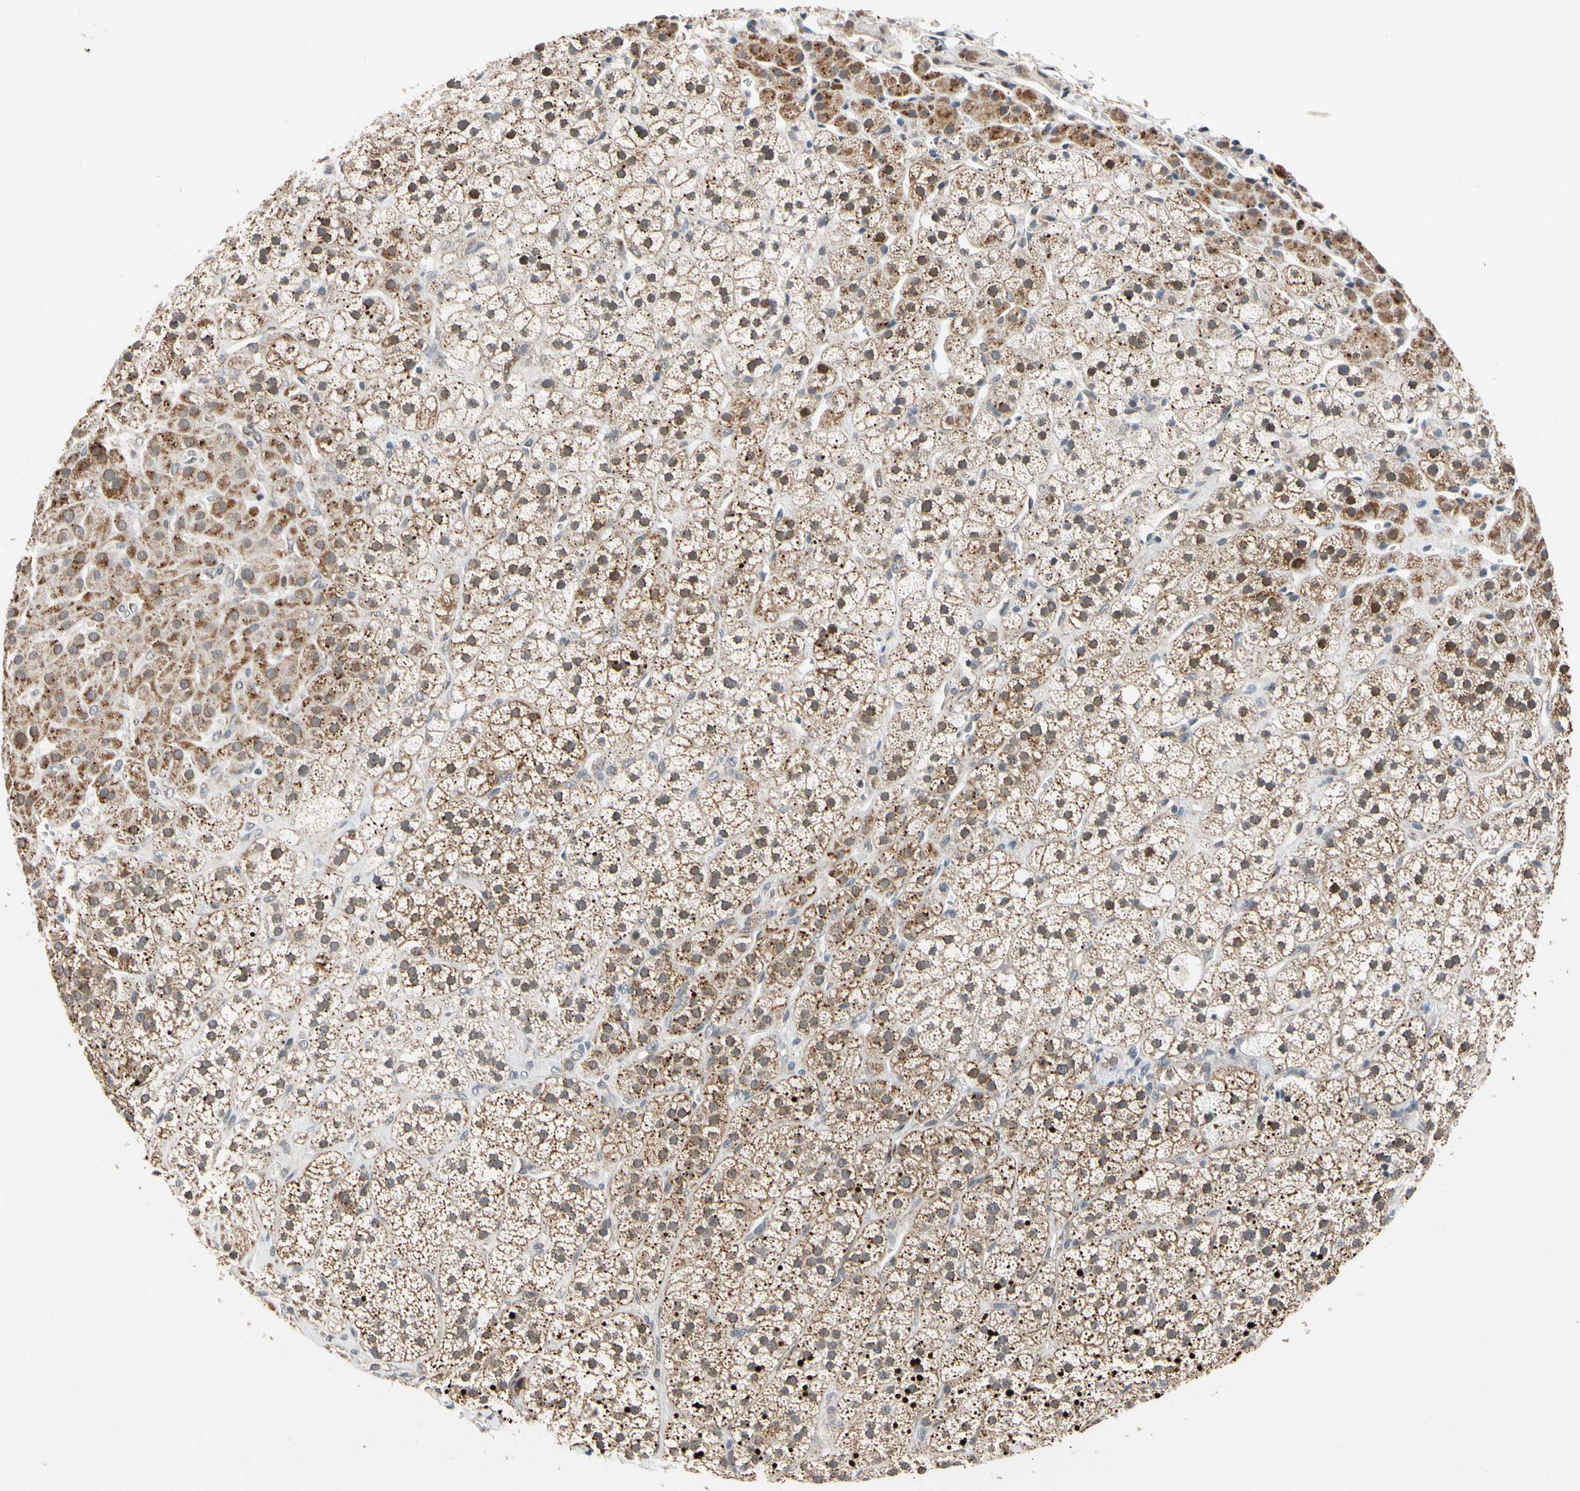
{"staining": {"intensity": "moderate", "quantity": "25%-75%", "location": "cytoplasmic/membranous"}, "tissue": "adrenal gland", "cell_type": "Glandular cells", "image_type": "normal", "snomed": [{"axis": "morphology", "description": "Normal tissue, NOS"}, {"axis": "topography", "description": "Adrenal gland"}], "caption": "IHC of normal human adrenal gland displays medium levels of moderate cytoplasmic/membranous expression in about 25%-75% of glandular cells.", "gene": "KHDC4", "patient": {"sex": "male", "age": 56}}